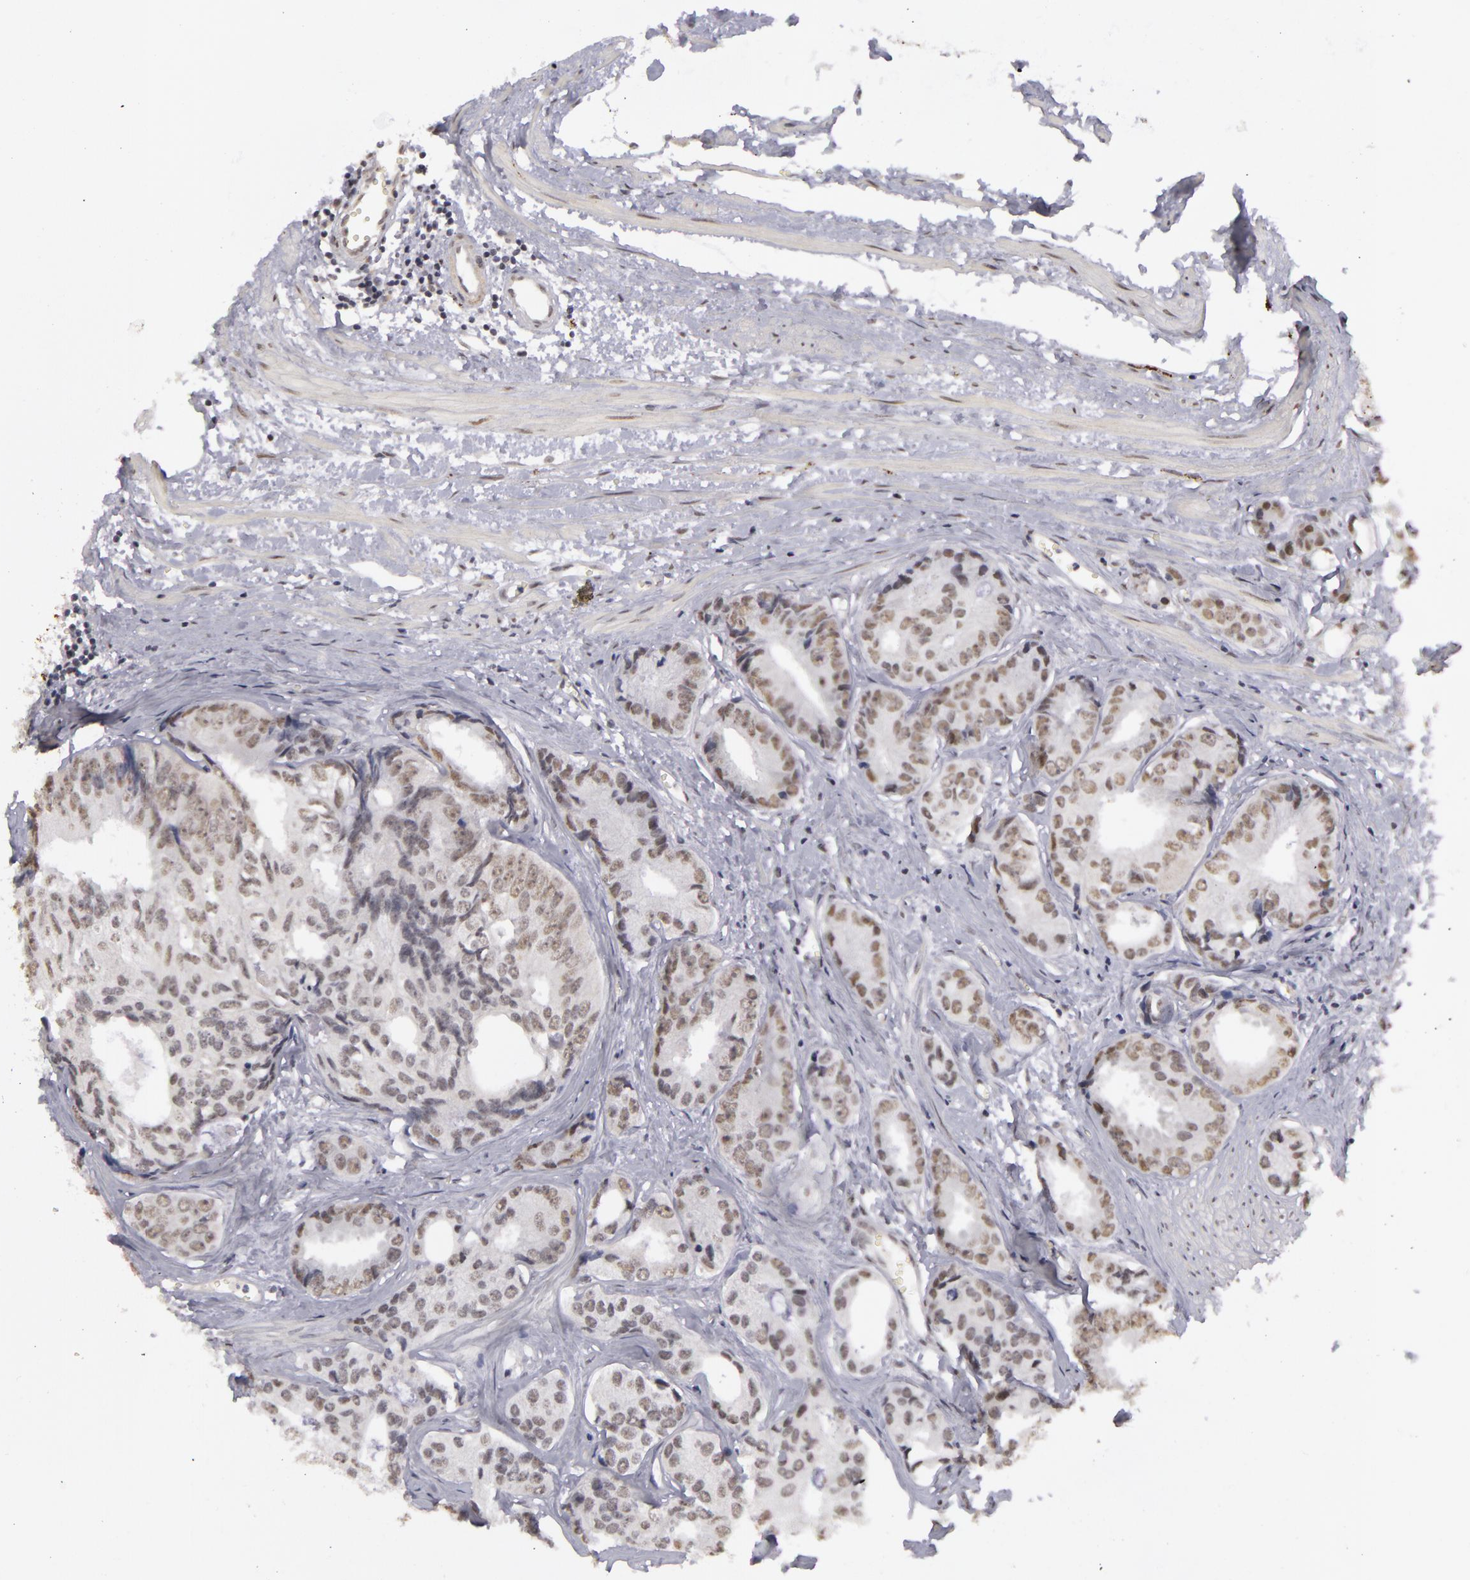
{"staining": {"intensity": "weak", "quantity": "25%-75%", "location": "nuclear"}, "tissue": "prostate cancer", "cell_type": "Tumor cells", "image_type": "cancer", "snomed": [{"axis": "morphology", "description": "Adenocarcinoma, High grade"}, {"axis": "topography", "description": "Prostate"}], "caption": "Protein expression analysis of high-grade adenocarcinoma (prostate) reveals weak nuclear staining in approximately 25%-75% of tumor cells.", "gene": "RRP7A", "patient": {"sex": "male", "age": 56}}